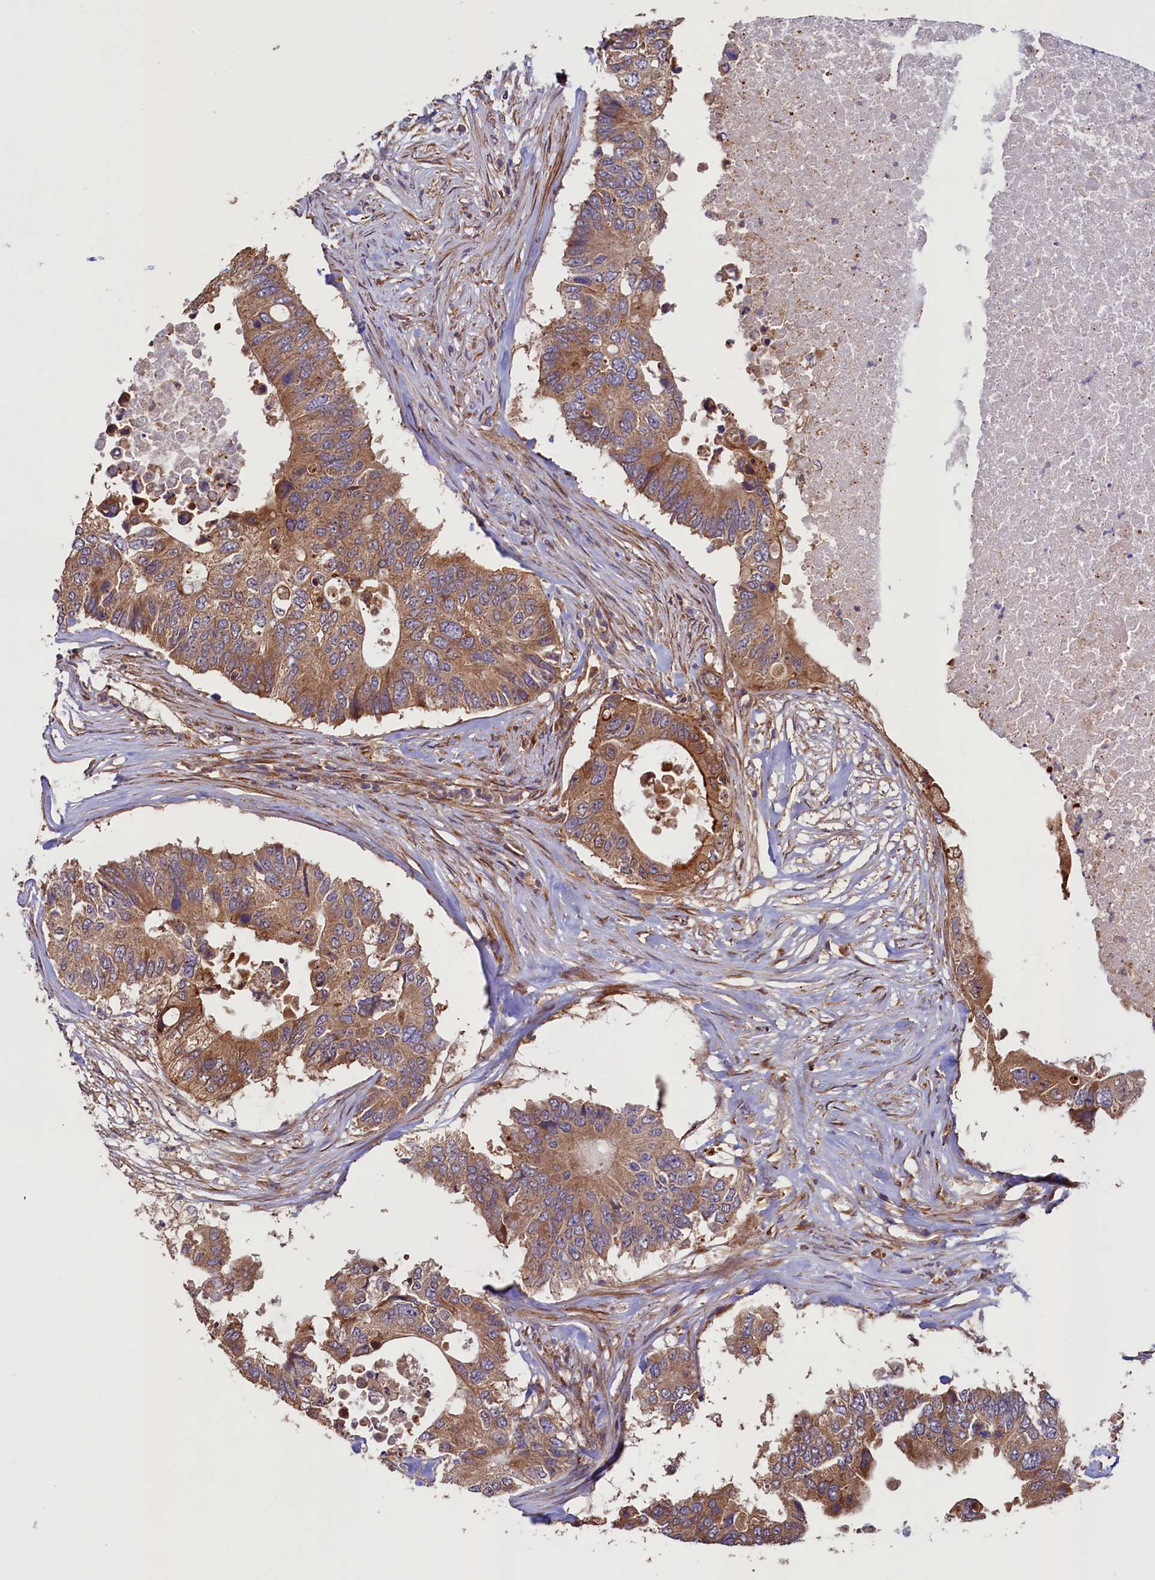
{"staining": {"intensity": "moderate", "quantity": ">75%", "location": "cytoplasmic/membranous"}, "tissue": "colorectal cancer", "cell_type": "Tumor cells", "image_type": "cancer", "snomed": [{"axis": "morphology", "description": "Adenocarcinoma, NOS"}, {"axis": "topography", "description": "Colon"}], "caption": "This histopathology image shows immunohistochemistry staining of colorectal cancer (adenocarcinoma), with medium moderate cytoplasmic/membranous staining in approximately >75% of tumor cells.", "gene": "ATXN2L", "patient": {"sex": "male", "age": 71}}